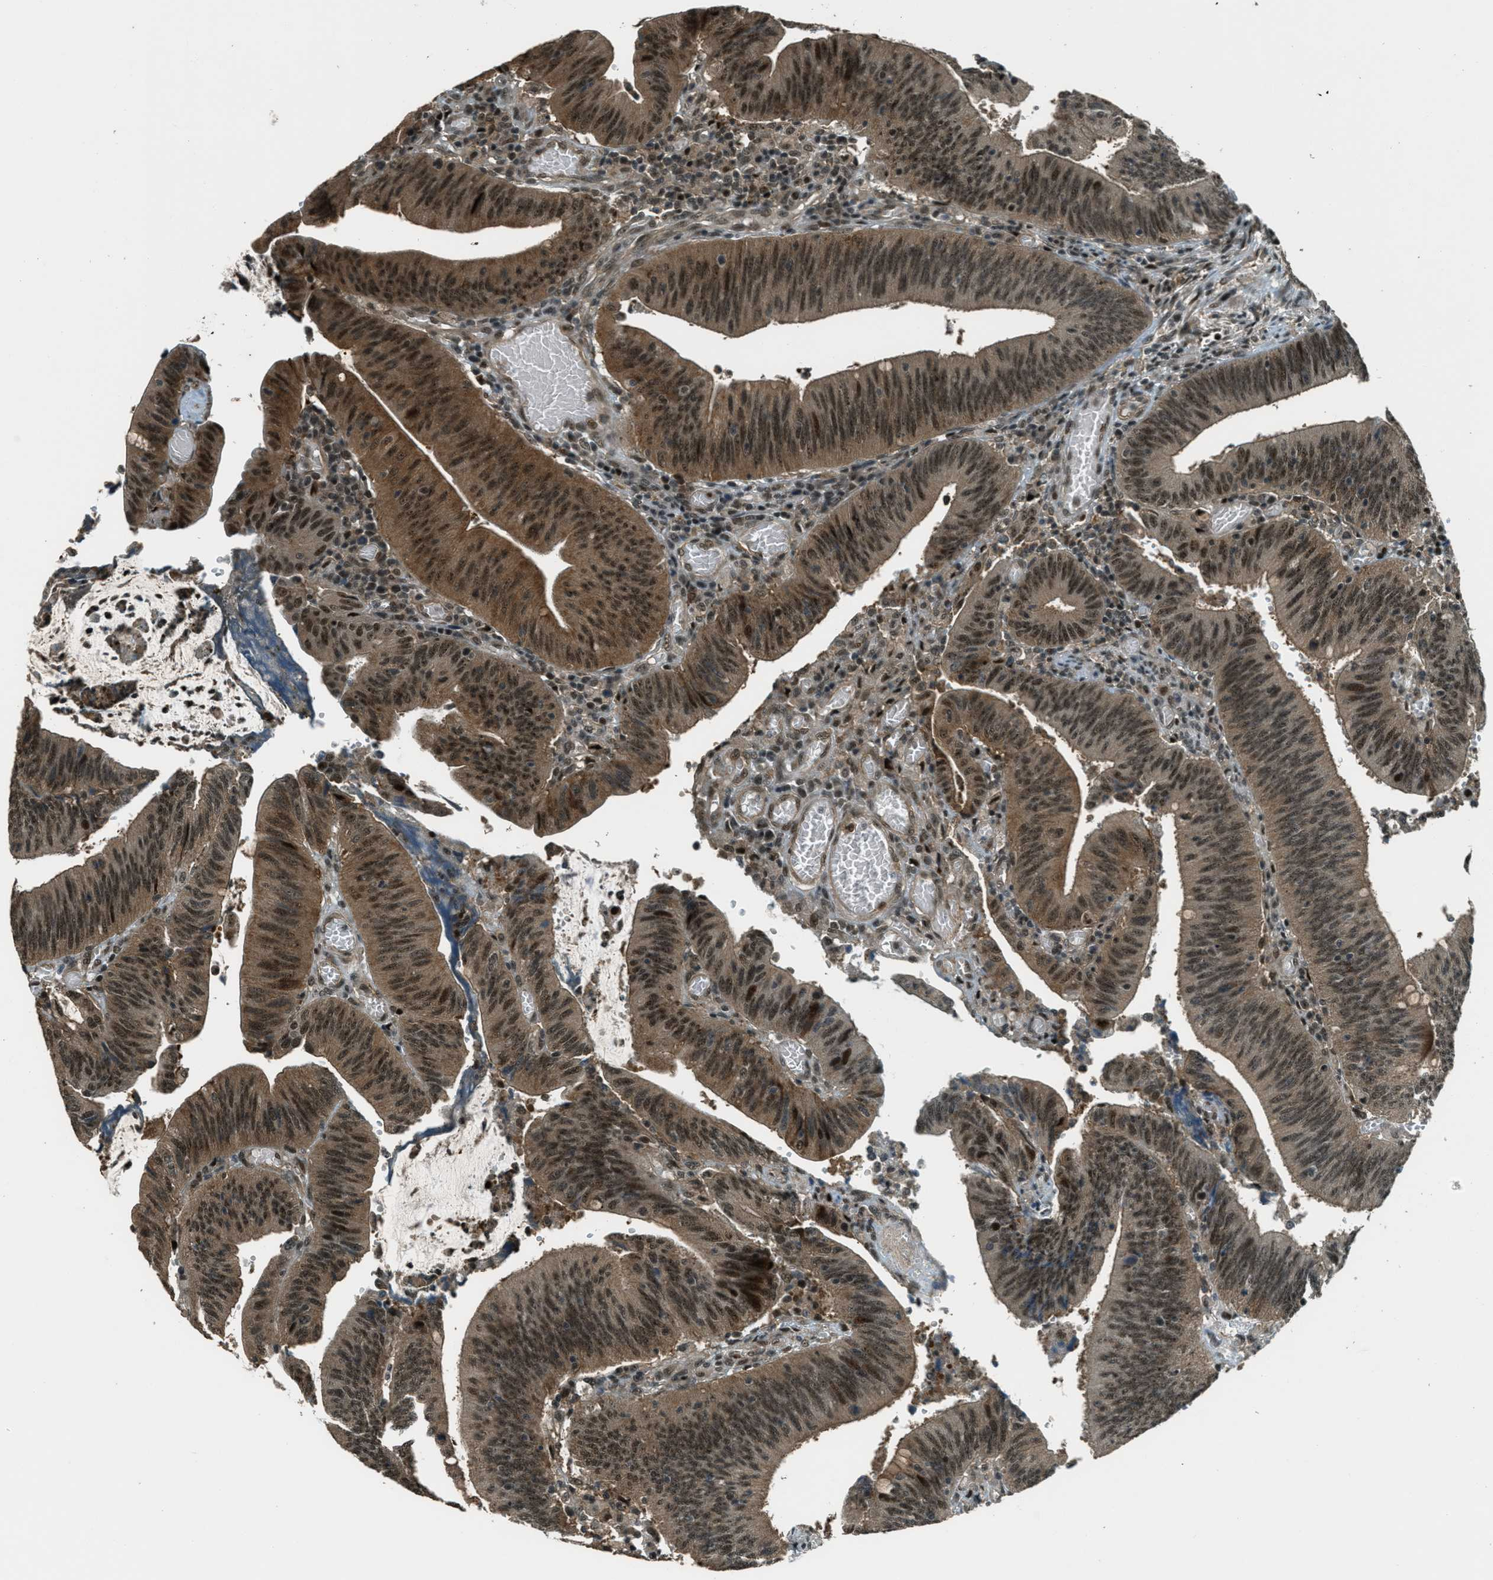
{"staining": {"intensity": "strong", "quantity": ">75%", "location": "cytoplasmic/membranous,nuclear"}, "tissue": "colorectal cancer", "cell_type": "Tumor cells", "image_type": "cancer", "snomed": [{"axis": "morphology", "description": "Normal tissue, NOS"}, {"axis": "morphology", "description": "Adenocarcinoma, NOS"}, {"axis": "topography", "description": "Rectum"}], "caption": "IHC micrograph of neoplastic tissue: colorectal adenocarcinoma stained using immunohistochemistry (IHC) reveals high levels of strong protein expression localized specifically in the cytoplasmic/membranous and nuclear of tumor cells, appearing as a cytoplasmic/membranous and nuclear brown color.", "gene": "FOXM1", "patient": {"sex": "female", "age": 66}}